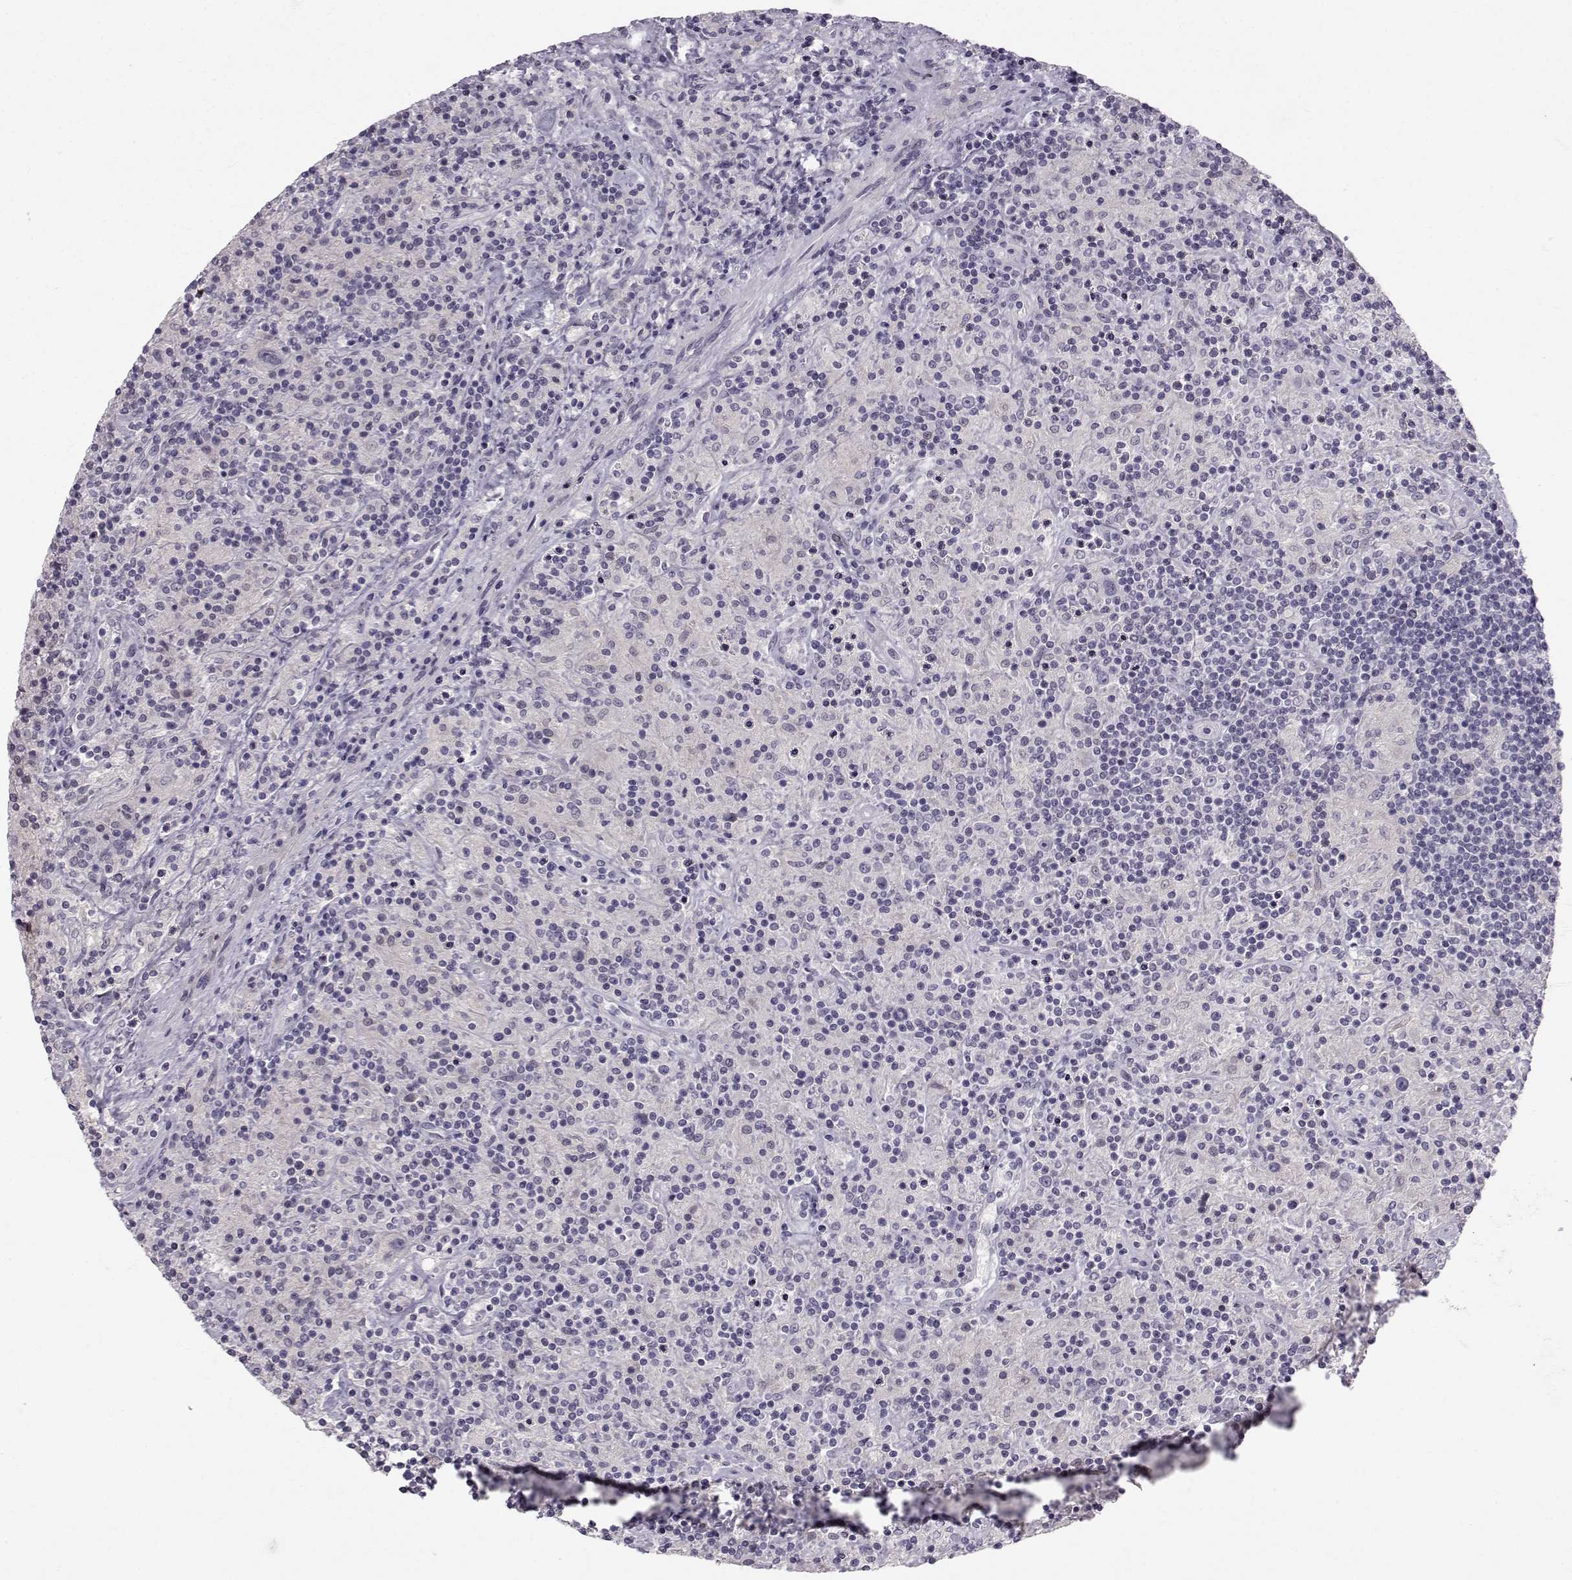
{"staining": {"intensity": "negative", "quantity": "none", "location": "none"}, "tissue": "lymphoma", "cell_type": "Tumor cells", "image_type": "cancer", "snomed": [{"axis": "morphology", "description": "Hodgkin's disease, NOS"}, {"axis": "topography", "description": "Lymph node"}], "caption": "Tumor cells show no significant protein expression in lymphoma.", "gene": "ZNF185", "patient": {"sex": "male", "age": 70}}